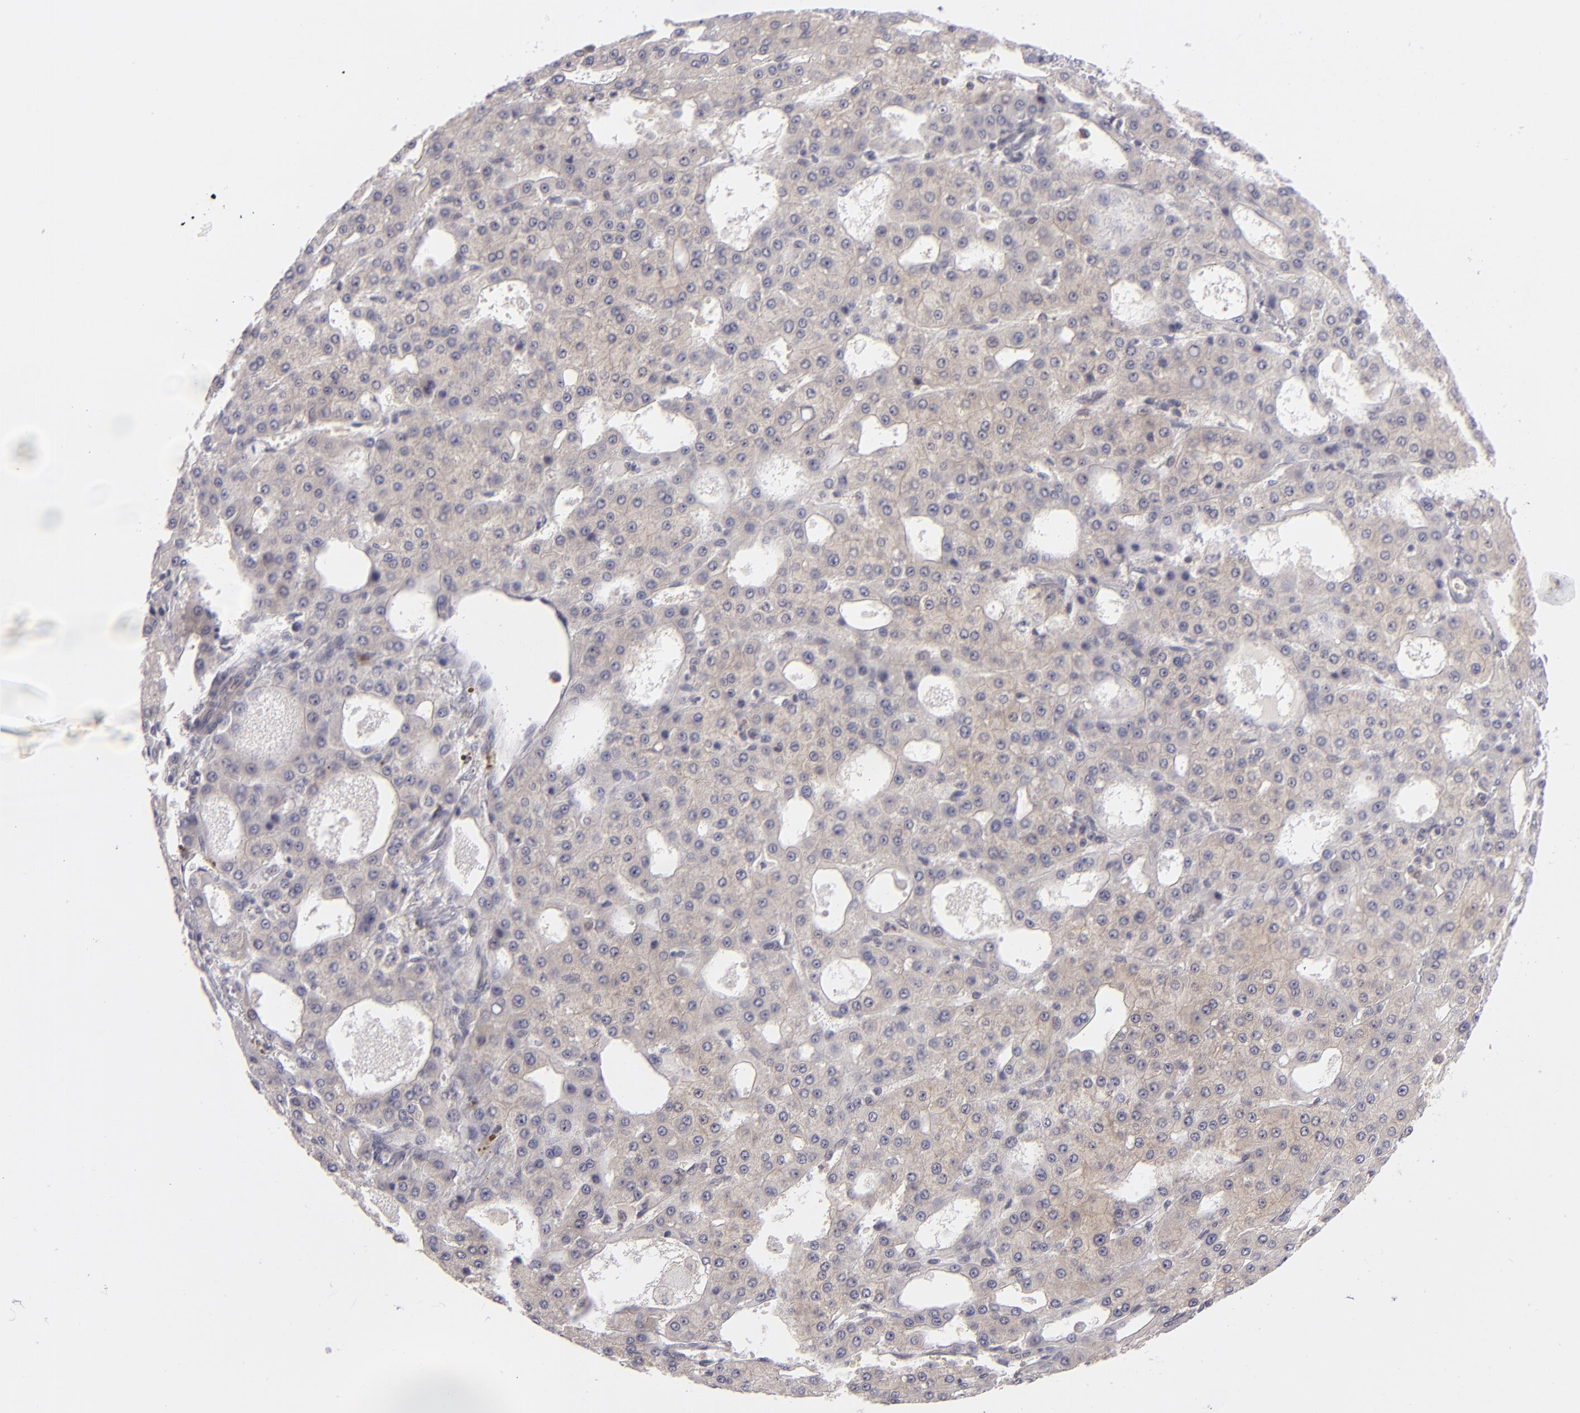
{"staining": {"intensity": "weak", "quantity": ">75%", "location": "cytoplasmic/membranous"}, "tissue": "liver cancer", "cell_type": "Tumor cells", "image_type": "cancer", "snomed": [{"axis": "morphology", "description": "Carcinoma, Hepatocellular, NOS"}, {"axis": "topography", "description": "Liver"}], "caption": "Protein staining of hepatocellular carcinoma (liver) tissue reveals weak cytoplasmic/membranous expression in approximately >75% of tumor cells. (Stains: DAB (3,3'-diaminobenzidine) in brown, nuclei in blue, Microscopy: brightfield microscopy at high magnification).", "gene": "MMP10", "patient": {"sex": "male", "age": 47}}